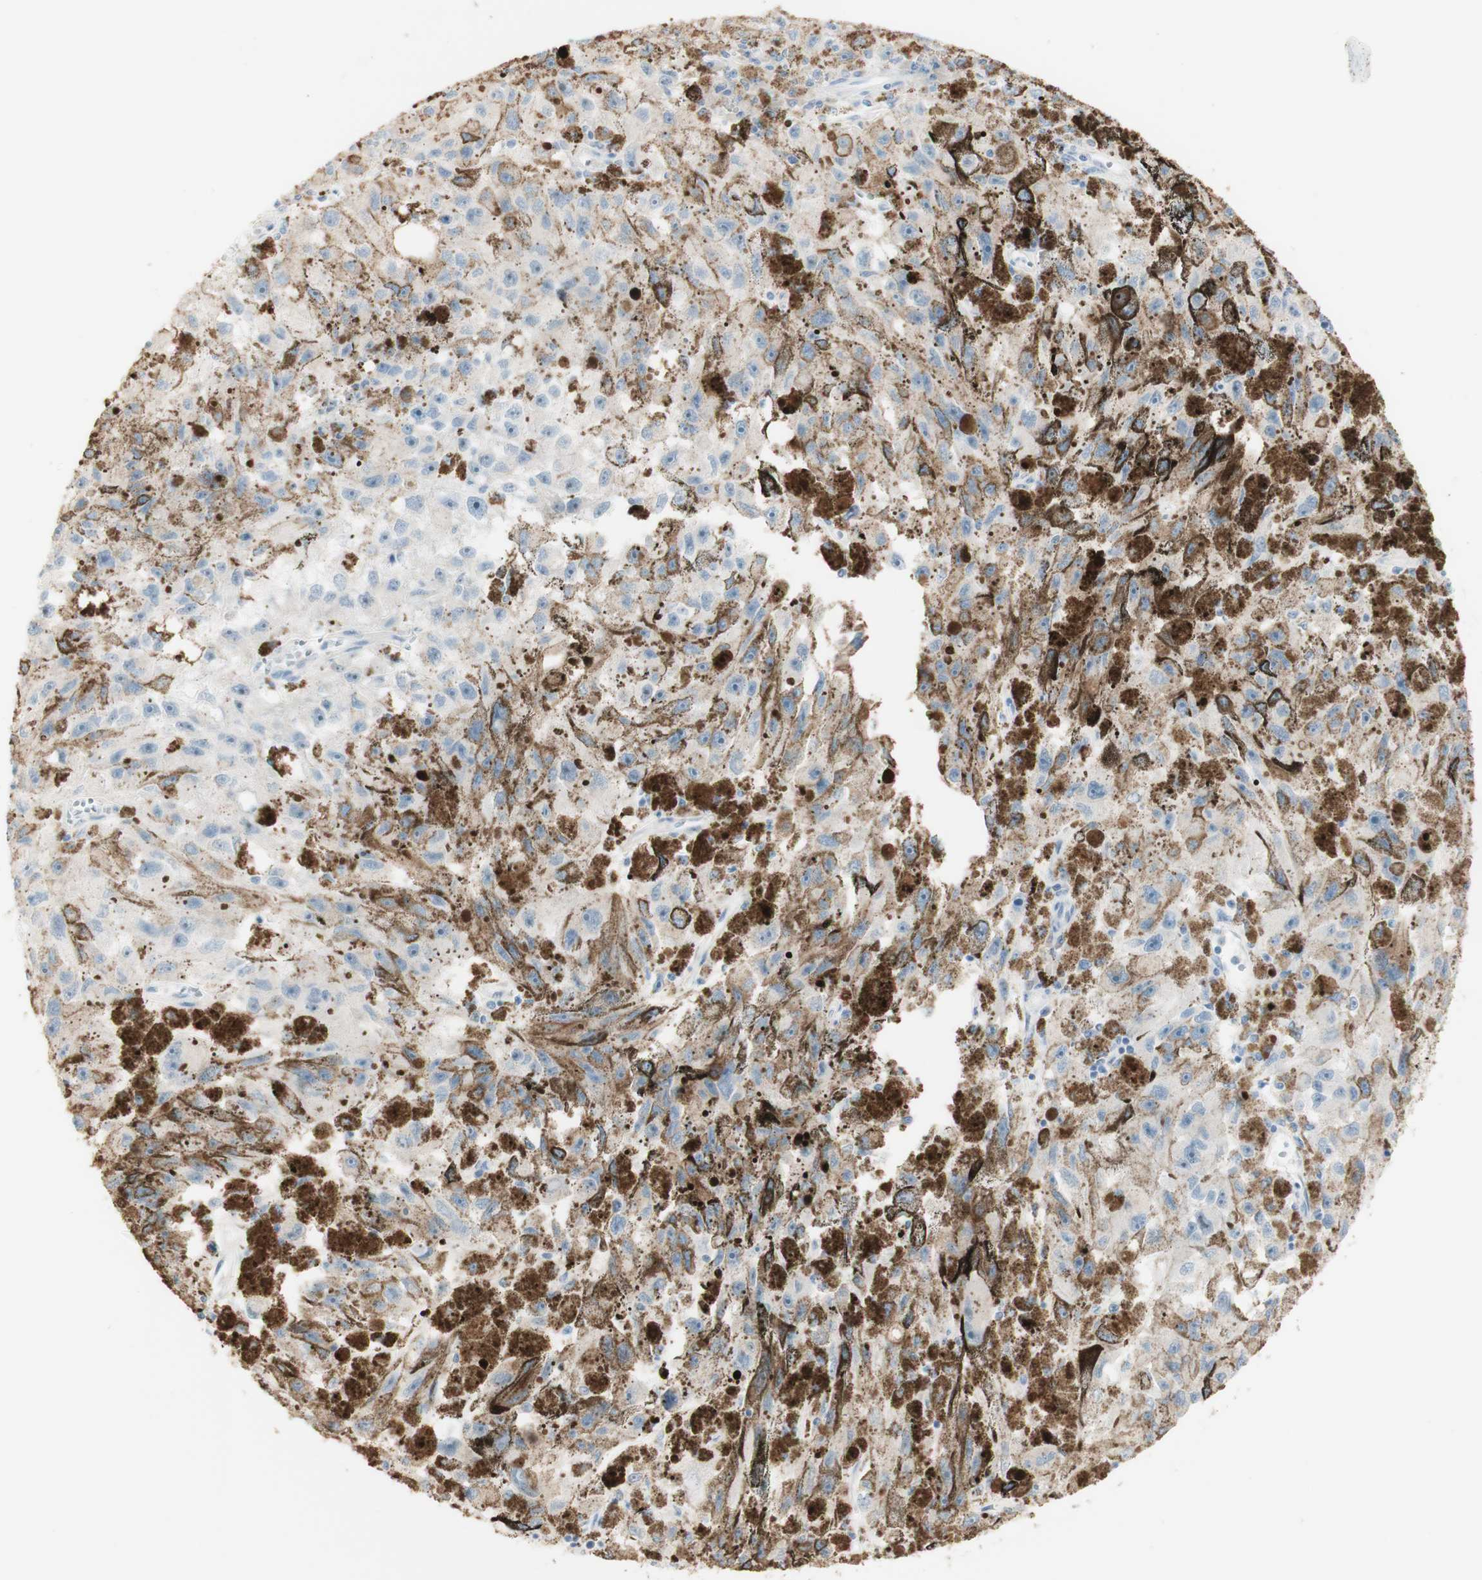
{"staining": {"intensity": "negative", "quantity": "none", "location": "none"}, "tissue": "melanoma", "cell_type": "Tumor cells", "image_type": "cancer", "snomed": [{"axis": "morphology", "description": "Malignant melanoma, NOS"}, {"axis": "topography", "description": "Skin"}], "caption": "Immunohistochemistry of human malignant melanoma reveals no staining in tumor cells. Brightfield microscopy of immunohistochemistry stained with DAB (brown) and hematoxylin (blue), captured at high magnification.", "gene": "ART3", "patient": {"sex": "female", "age": 104}}